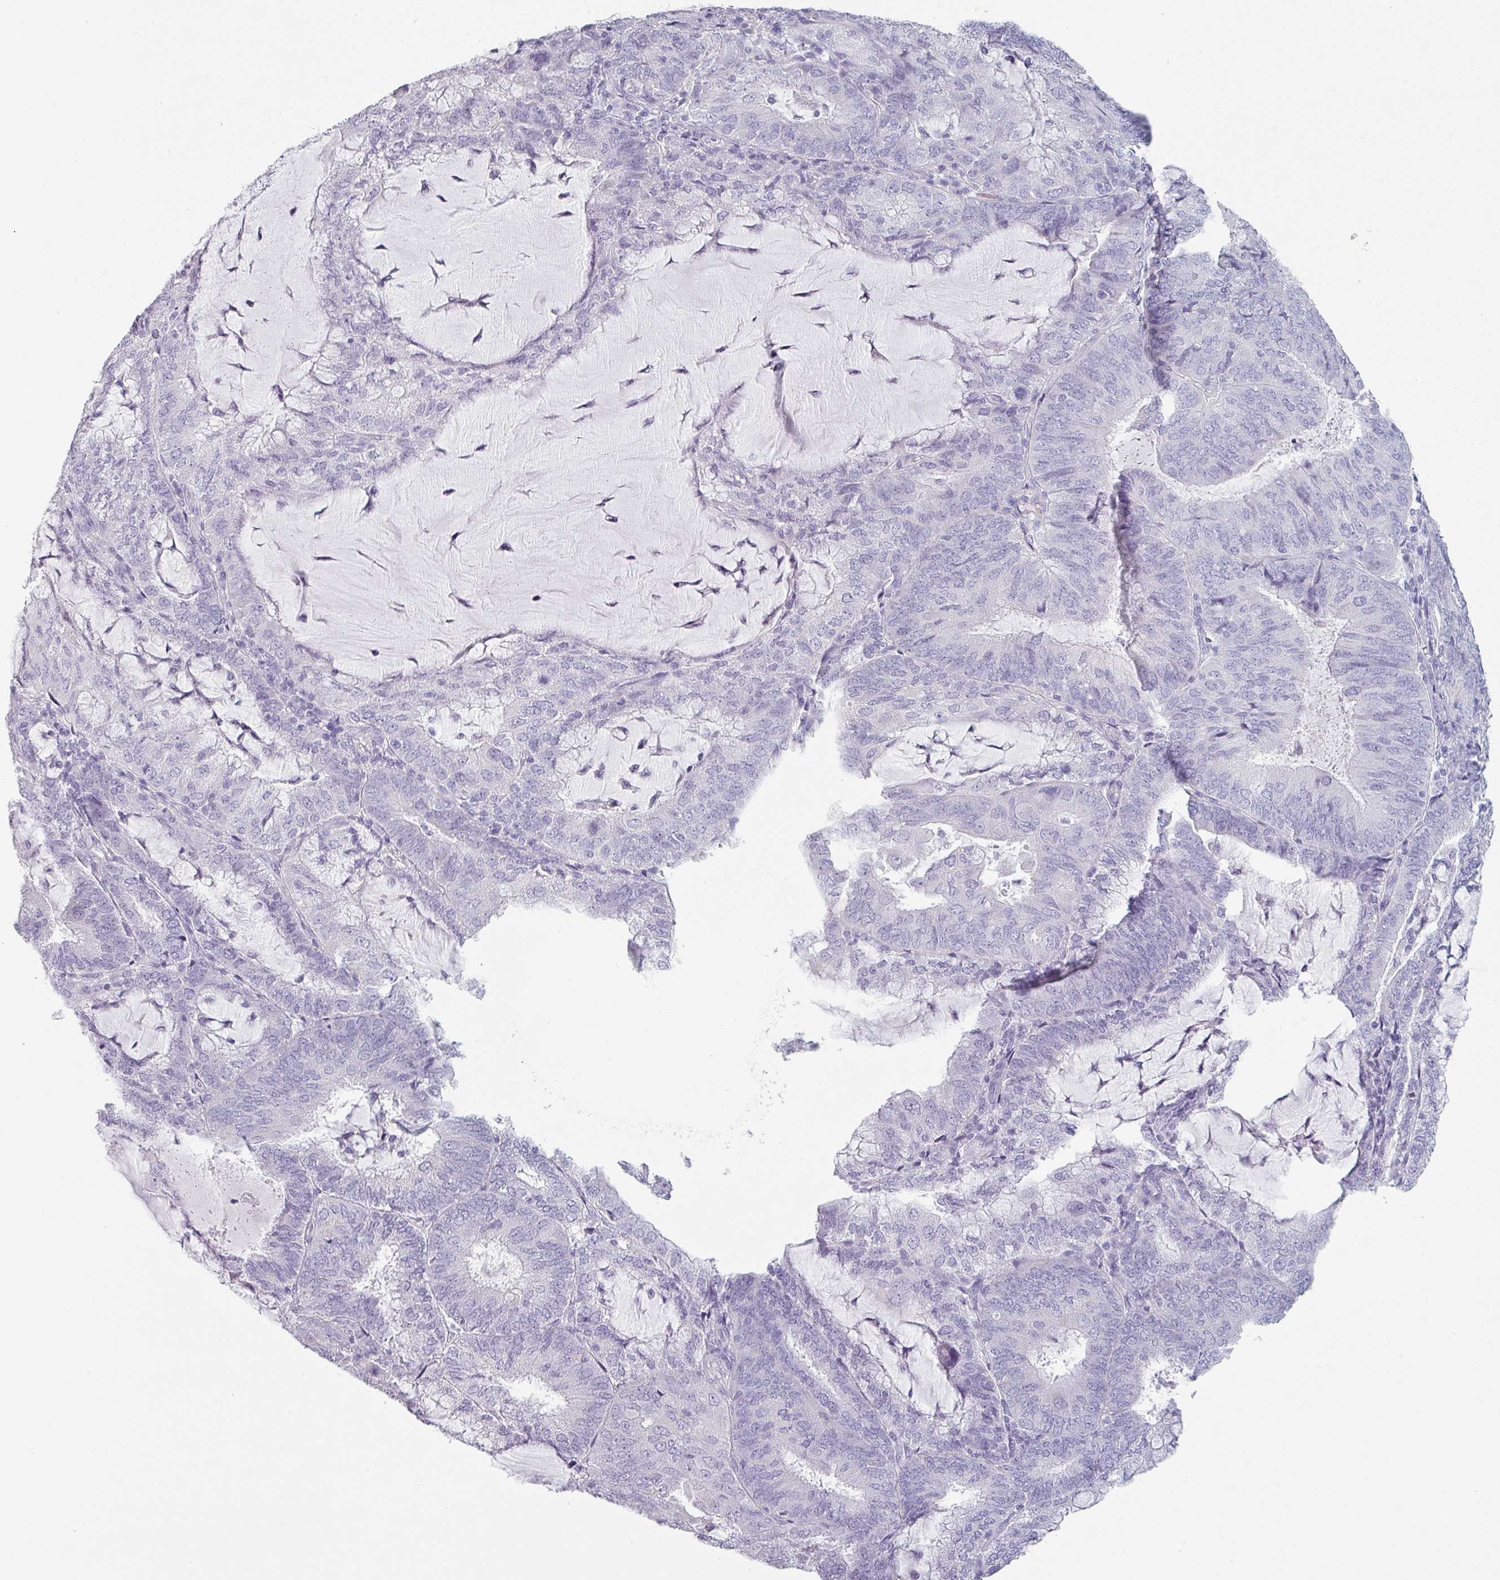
{"staining": {"intensity": "negative", "quantity": "none", "location": "none"}, "tissue": "endometrial cancer", "cell_type": "Tumor cells", "image_type": "cancer", "snomed": [{"axis": "morphology", "description": "Adenocarcinoma, NOS"}, {"axis": "topography", "description": "Endometrium"}], "caption": "Adenocarcinoma (endometrial) stained for a protein using immunohistochemistry (IHC) displays no staining tumor cells.", "gene": "SFTPA1", "patient": {"sex": "female", "age": 81}}